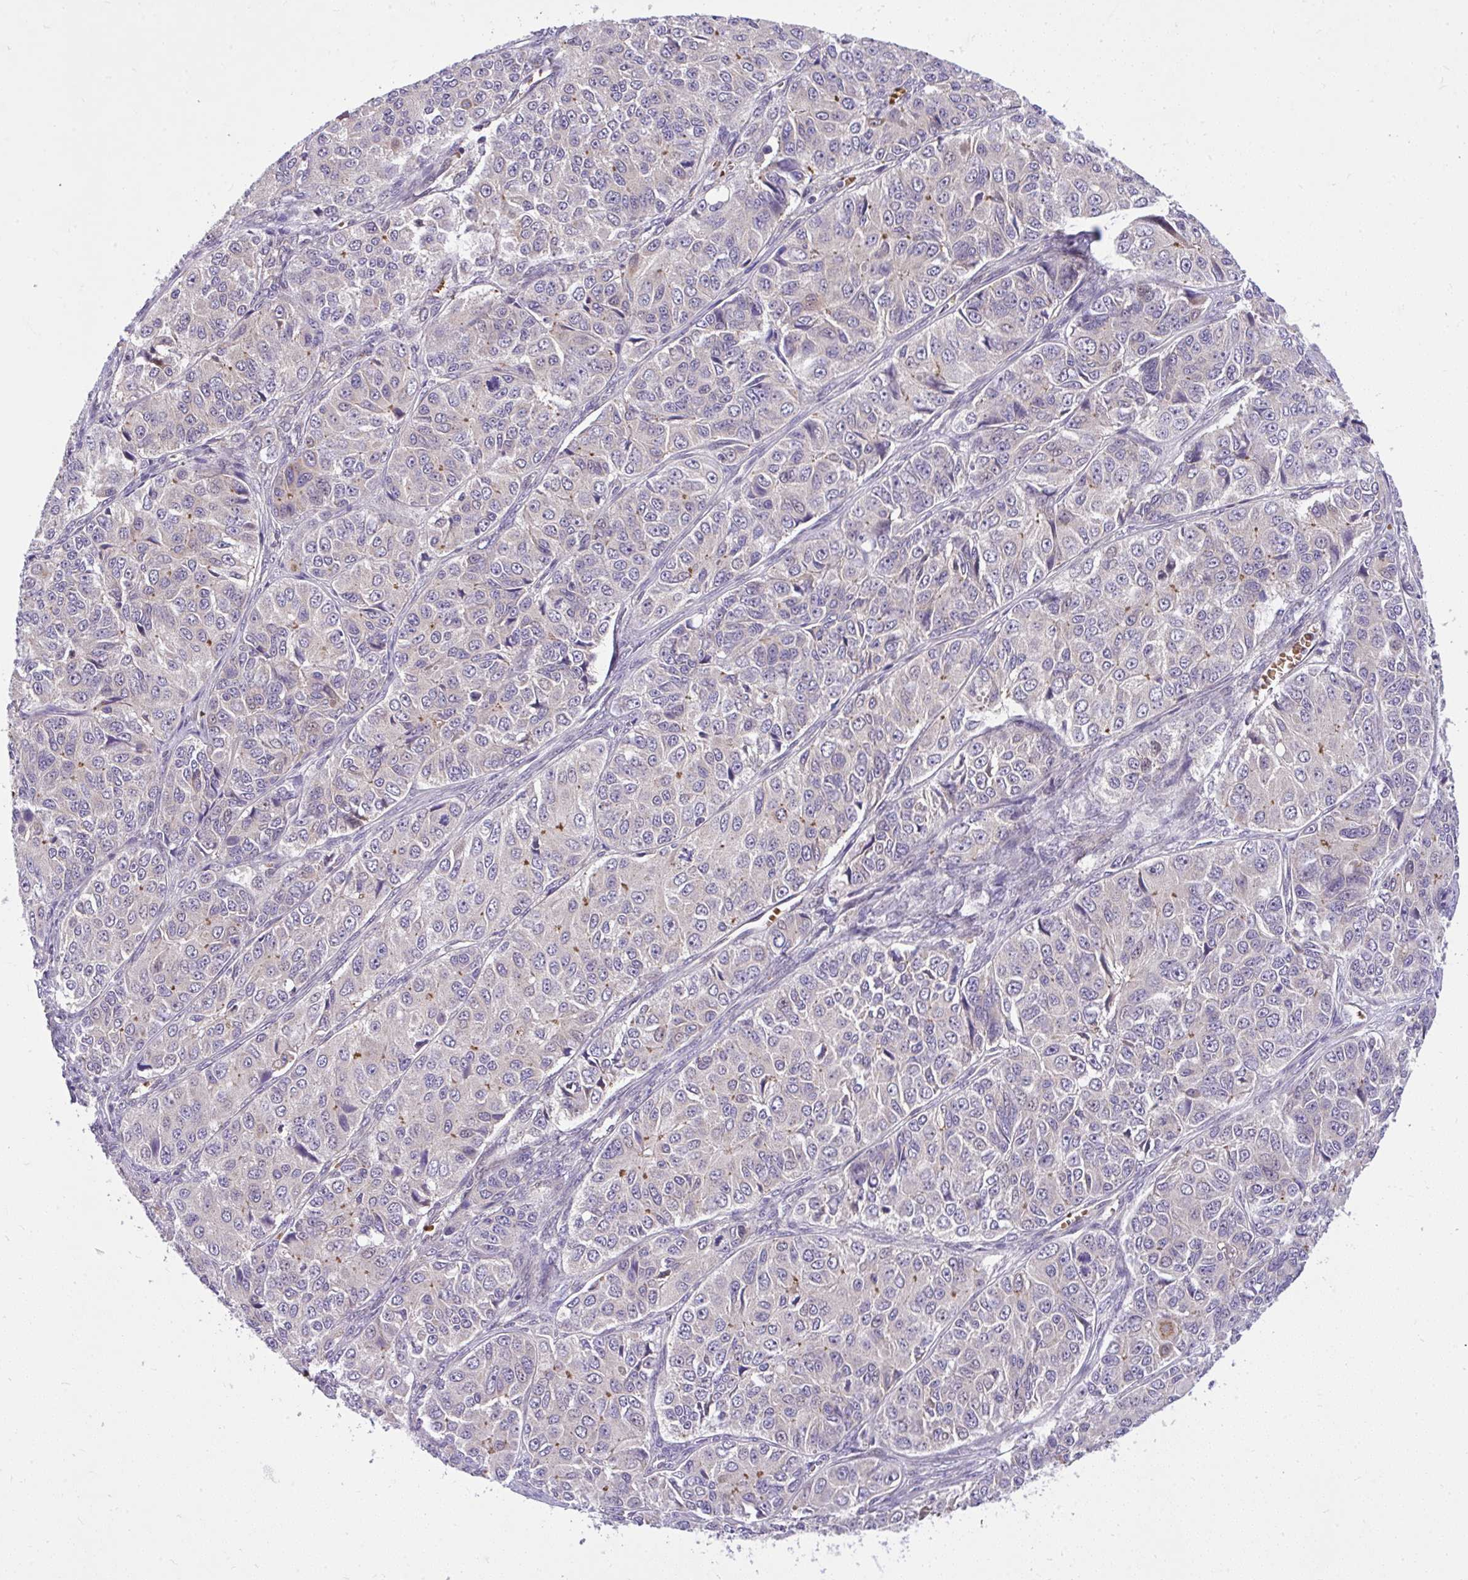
{"staining": {"intensity": "negative", "quantity": "none", "location": "none"}, "tissue": "ovarian cancer", "cell_type": "Tumor cells", "image_type": "cancer", "snomed": [{"axis": "morphology", "description": "Carcinoma, endometroid"}, {"axis": "topography", "description": "Ovary"}], "caption": "DAB (3,3'-diaminobenzidine) immunohistochemical staining of ovarian cancer (endometroid carcinoma) shows no significant staining in tumor cells.", "gene": "CHIA", "patient": {"sex": "female", "age": 51}}